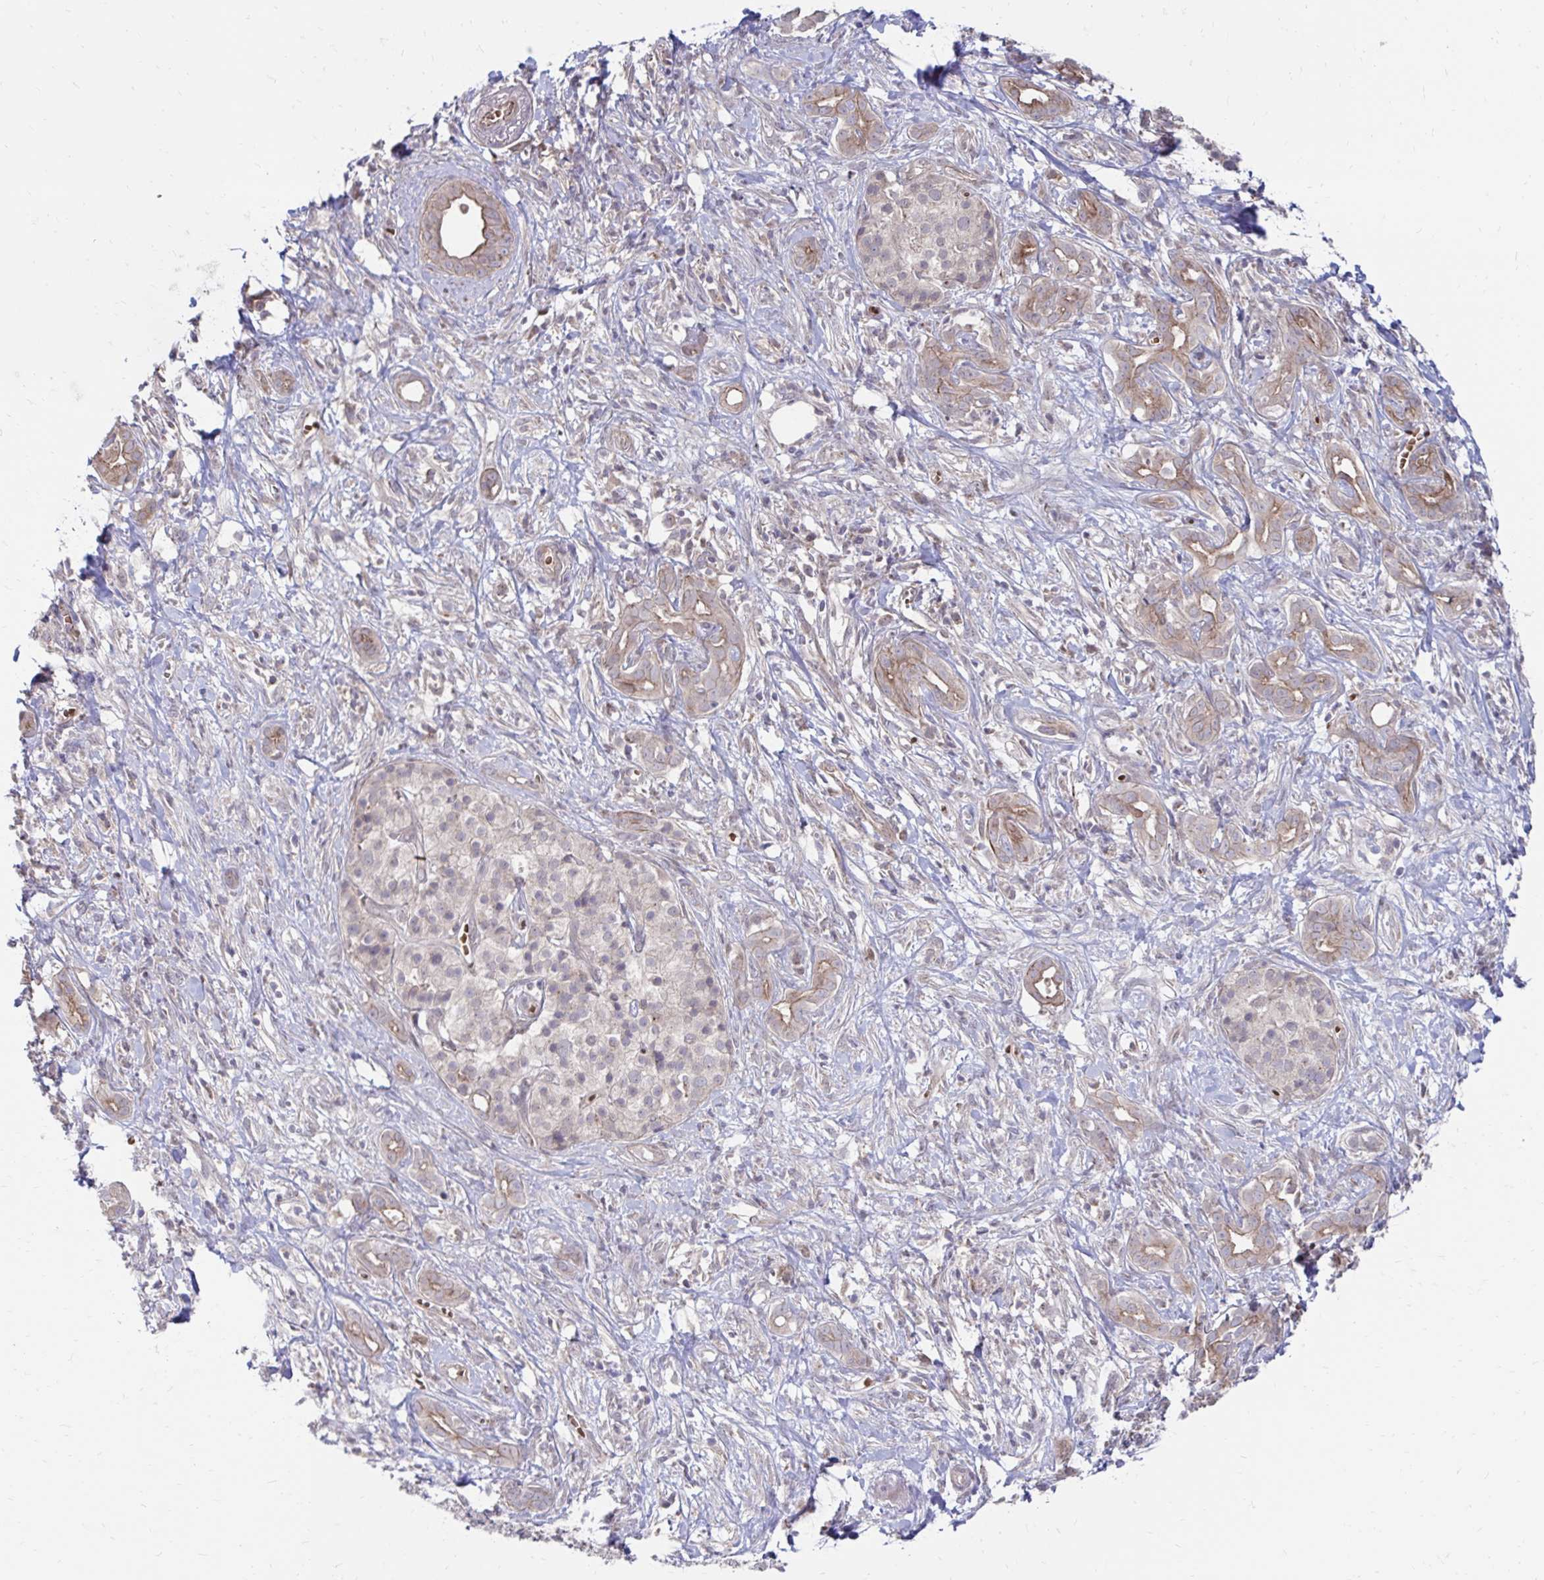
{"staining": {"intensity": "moderate", "quantity": "25%-75%", "location": "cytoplasmic/membranous"}, "tissue": "pancreatic cancer", "cell_type": "Tumor cells", "image_type": "cancer", "snomed": [{"axis": "morphology", "description": "Adenocarcinoma, NOS"}, {"axis": "topography", "description": "Pancreas"}], "caption": "A brown stain labels moderate cytoplasmic/membranous staining of a protein in pancreatic cancer (adenocarcinoma) tumor cells.", "gene": "ITPR2", "patient": {"sex": "male", "age": 61}}